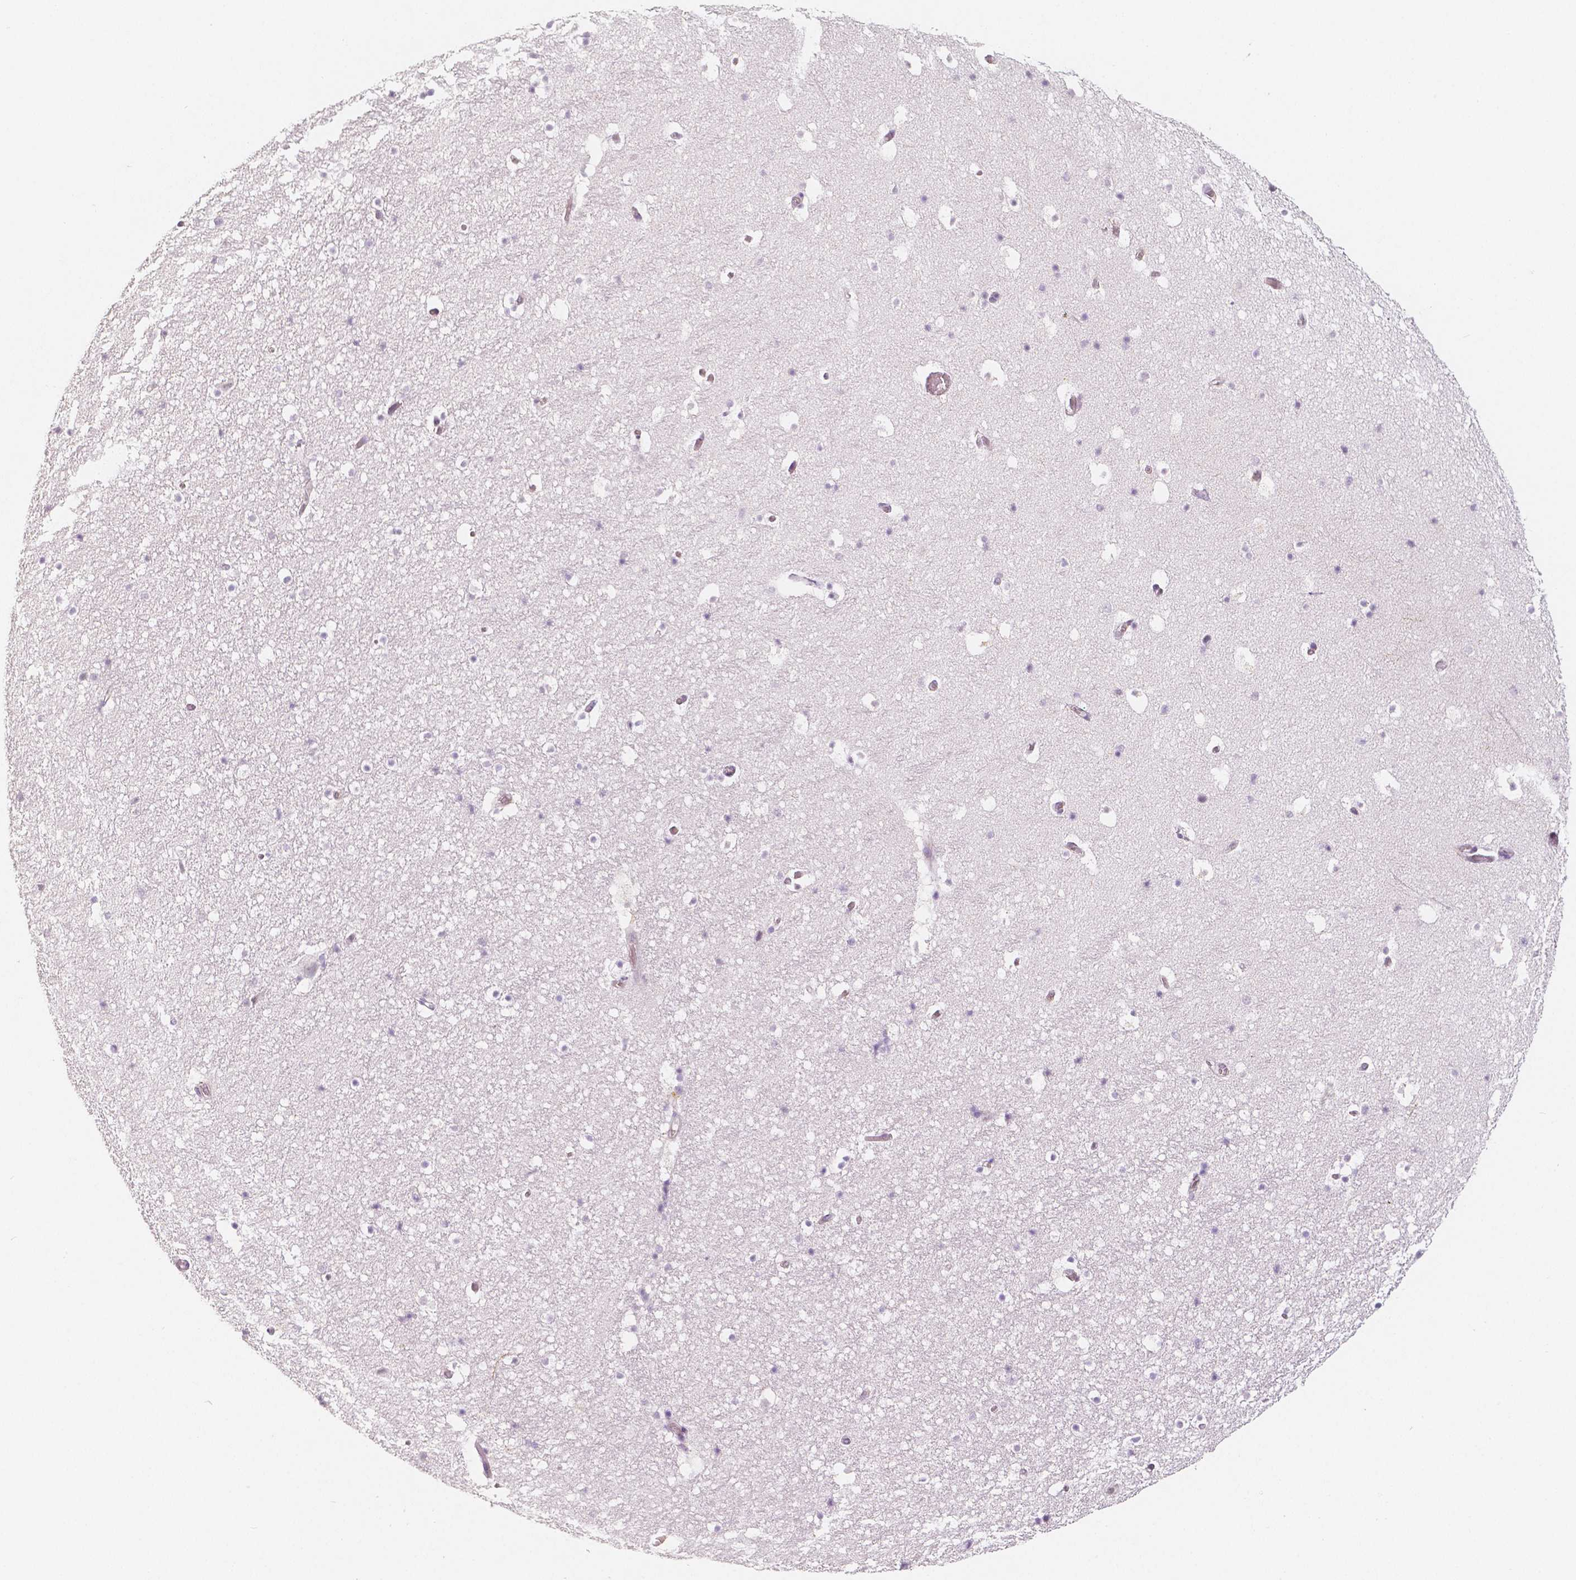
{"staining": {"intensity": "strong", "quantity": "<25%", "location": "cytoplasmic/membranous"}, "tissue": "hippocampus", "cell_type": "Glial cells", "image_type": "normal", "snomed": [{"axis": "morphology", "description": "Normal tissue, NOS"}, {"axis": "topography", "description": "Hippocampus"}], "caption": "Protein expression analysis of unremarkable hippocampus reveals strong cytoplasmic/membranous expression in approximately <25% of glial cells.", "gene": "KDM5B", "patient": {"sex": "male", "age": 26}}